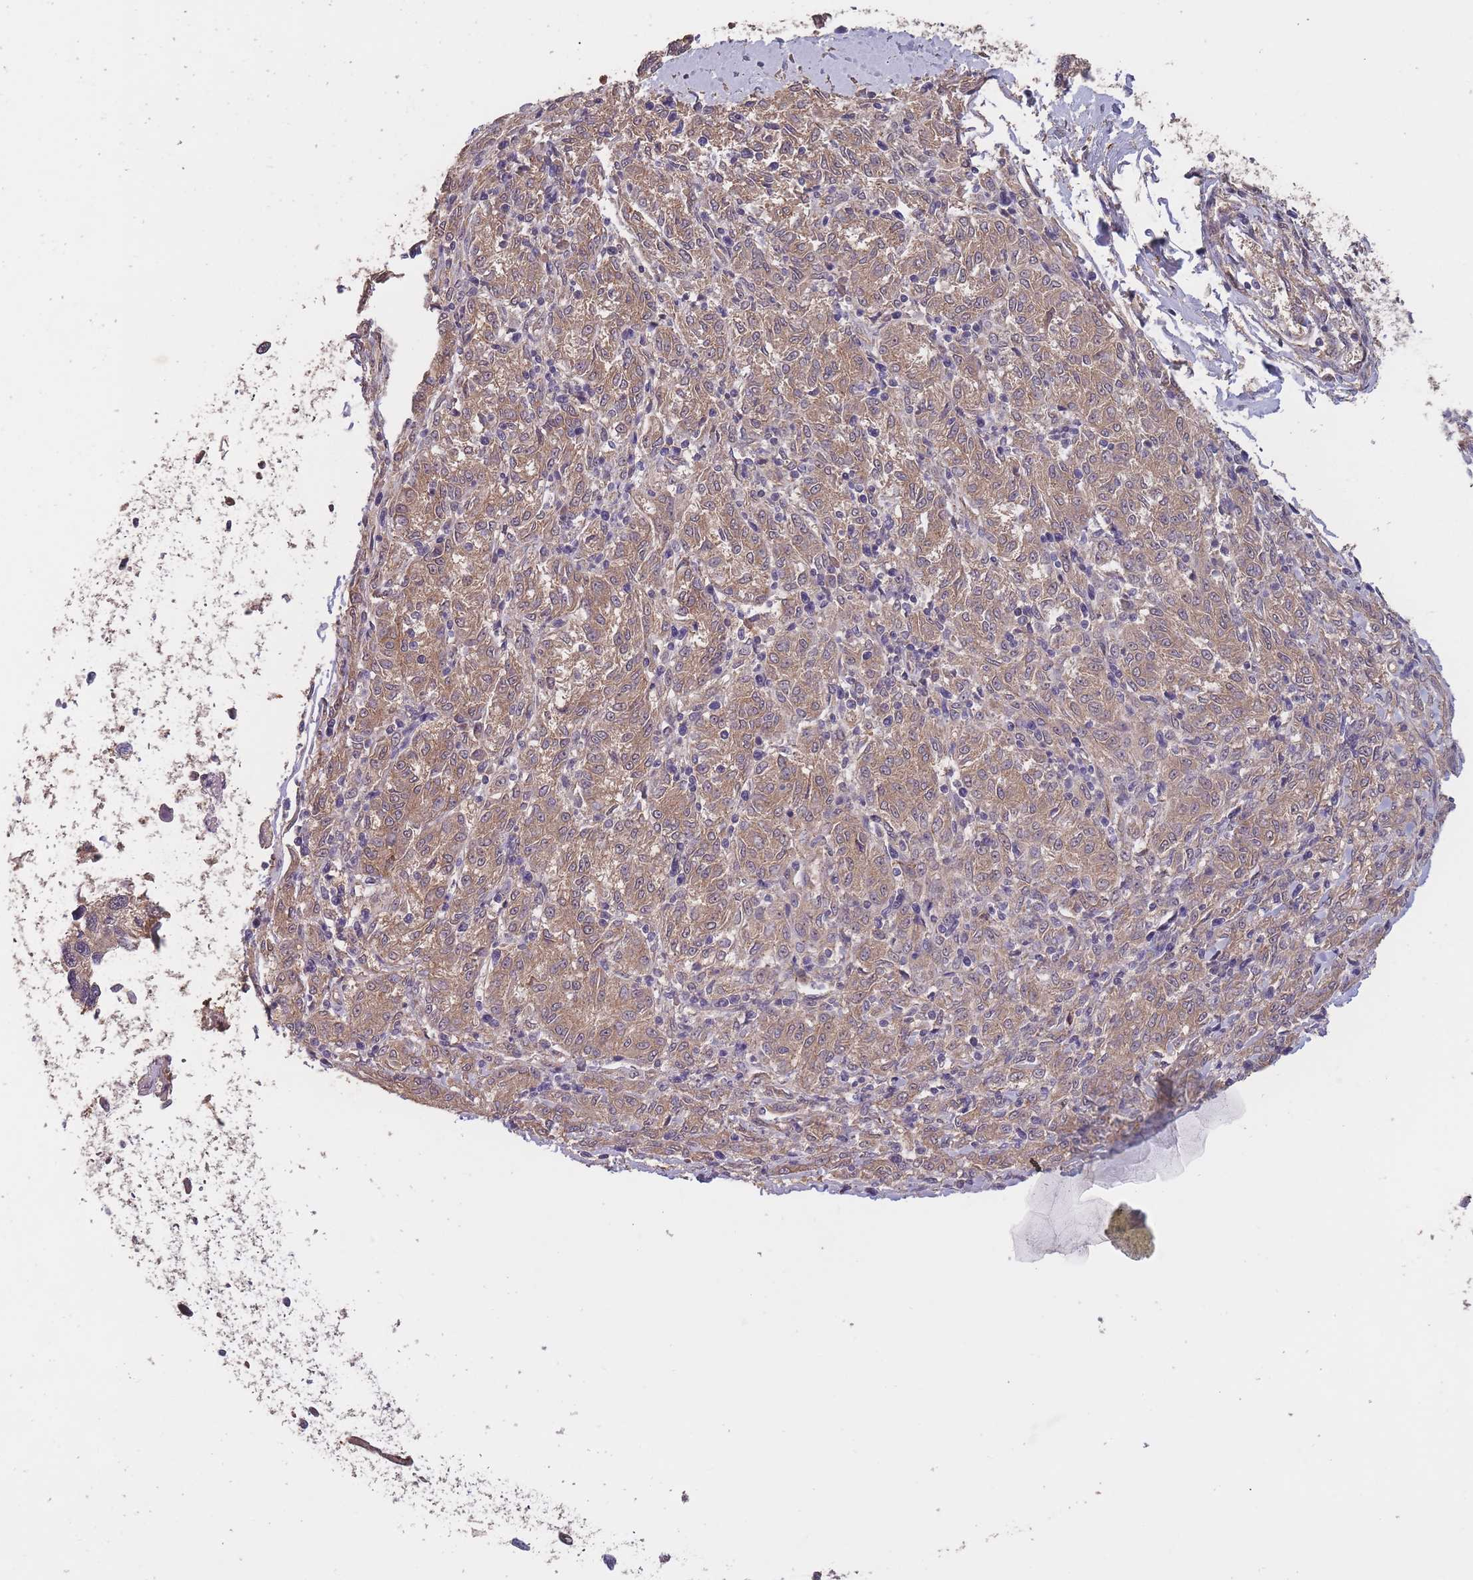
{"staining": {"intensity": "moderate", "quantity": ">75%", "location": "cytoplasmic/membranous"}, "tissue": "melanoma", "cell_type": "Tumor cells", "image_type": "cancer", "snomed": [{"axis": "morphology", "description": "Malignant melanoma, NOS"}, {"axis": "topography", "description": "Skin"}], "caption": "An image showing moderate cytoplasmic/membranous positivity in approximately >75% of tumor cells in malignant melanoma, as visualized by brown immunohistochemical staining.", "gene": "KIAA1755", "patient": {"sex": "female", "age": 72}}